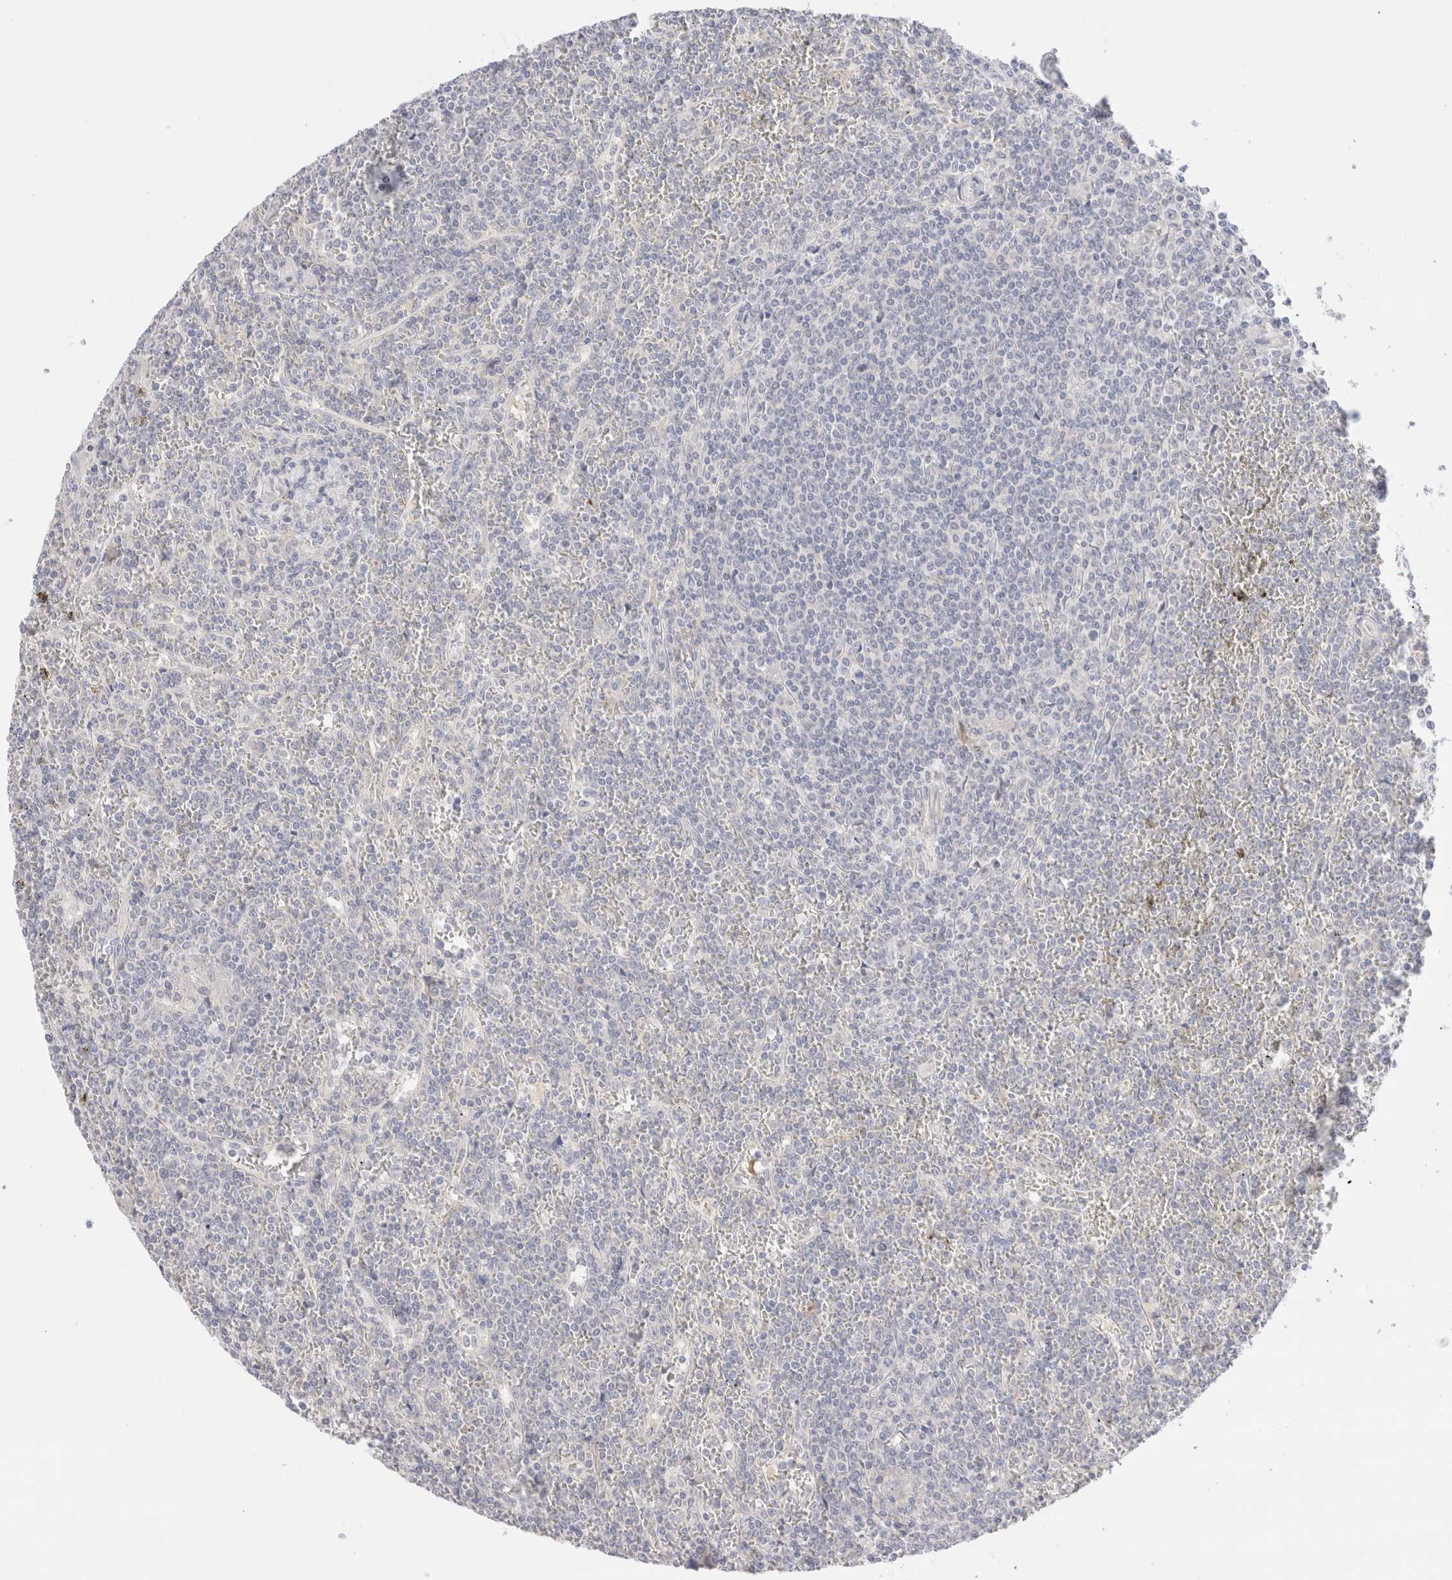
{"staining": {"intensity": "negative", "quantity": "none", "location": "none"}, "tissue": "lymphoma", "cell_type": "Tumor cells", "image_type": "cancer", "snomed": [{"axis": "morphology", "description": "Malignant lymphoma, non-Hodgkin's type, Low grade"}, {"axis": "topography", "description": "Spleen"}], "caption": "Tumor cells are negative for brown protein staining in lymphoma.", "gene": "SPATA20", "patient": {"sex": "female", "age": 19}}